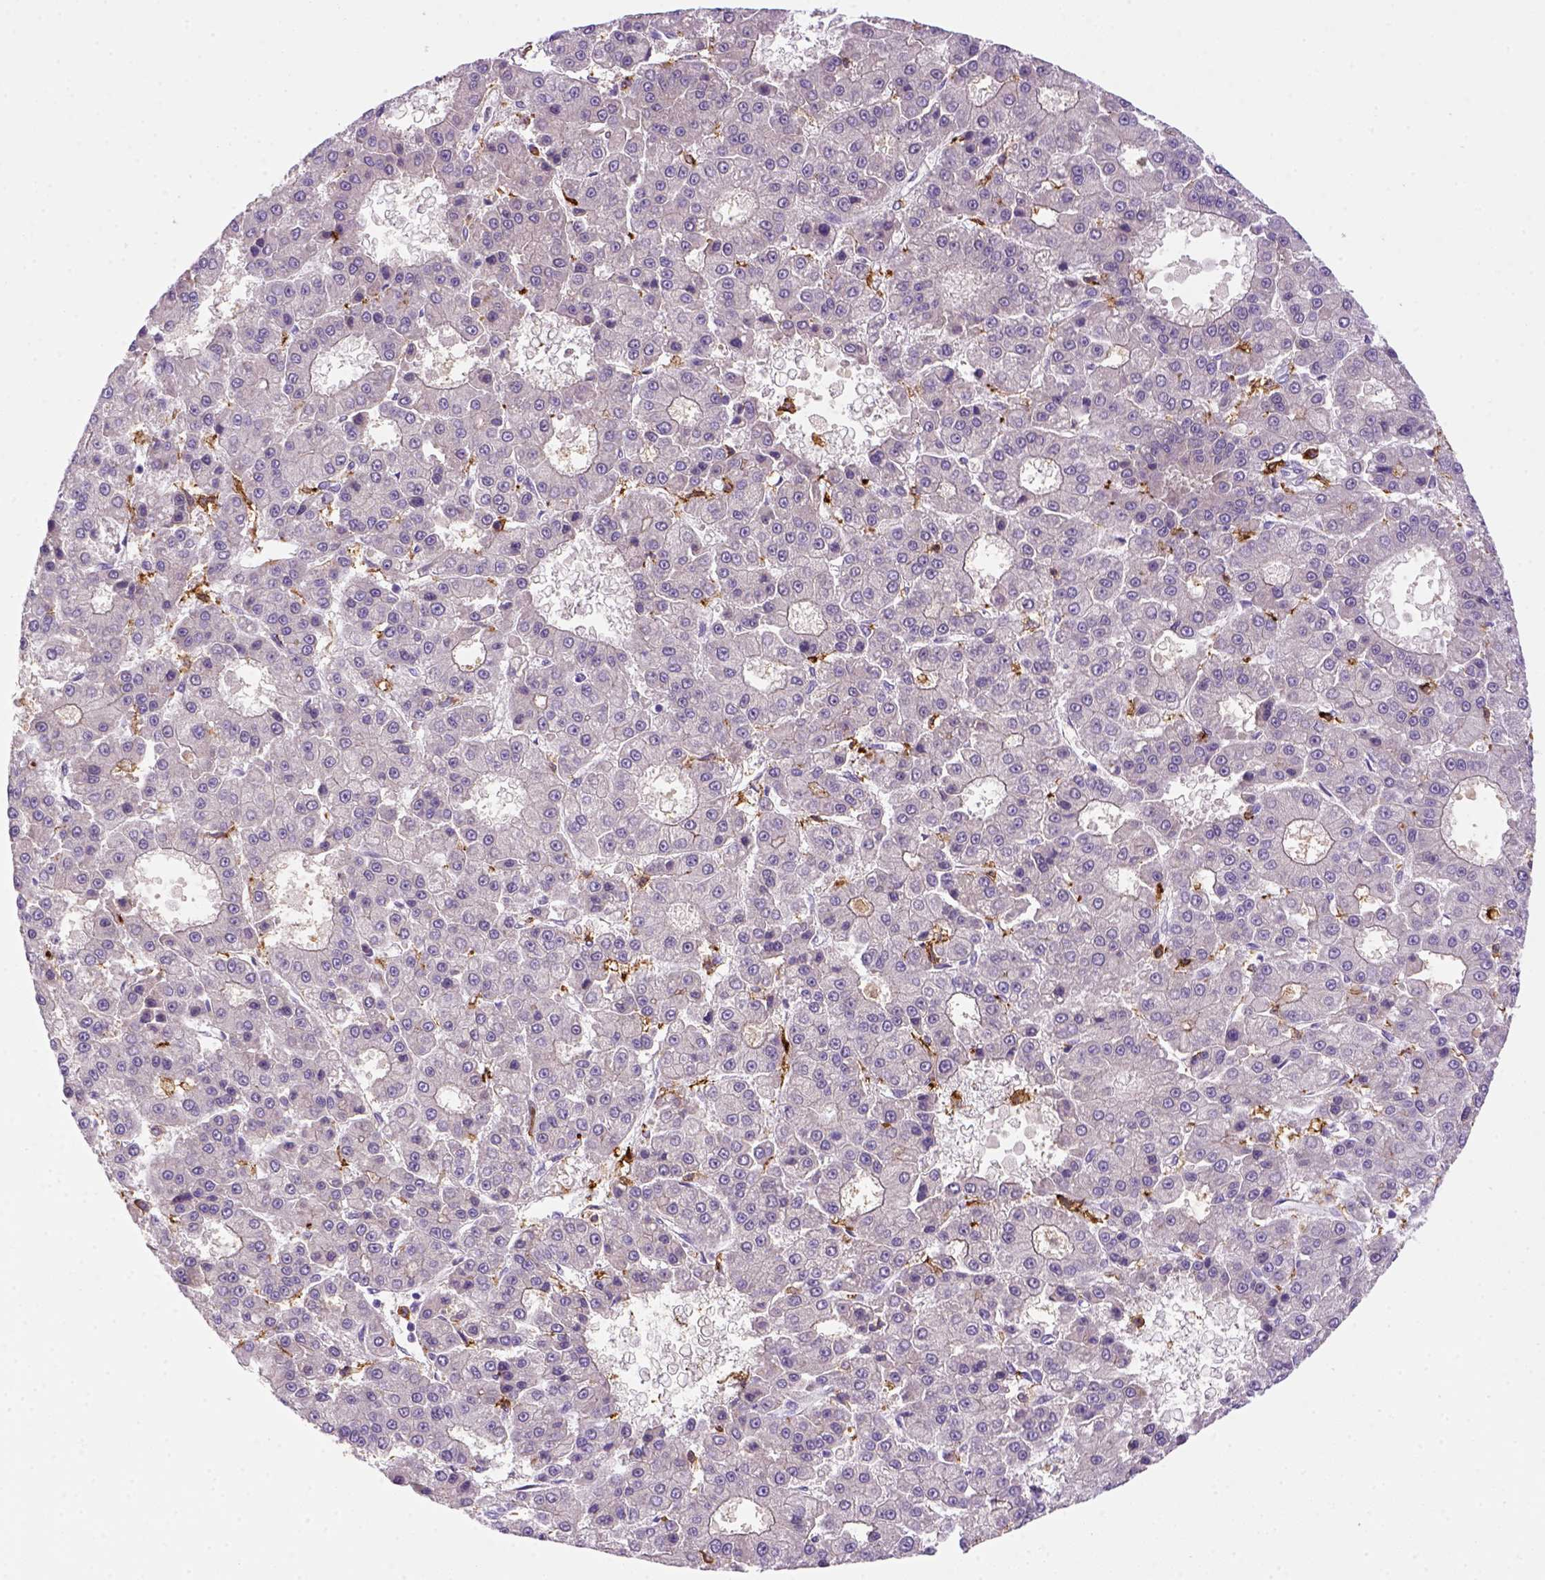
{"staining": {"intensity": "negative", "quantity": "none", "location": "none"}, "tissue": "liver cancer", "cell_type": "Tumor cells", "image_type": "cancer", "snomed": [{"axis": "morphology", "description": "Carcinoma, Hepatocellular, NOS"}, {"axis": "topography", "description": "Liver"}], "caption": "IHC of liver hepatocellular carcinoma demonstrates no positivity in tumor cells.", "gene": "CD14", "patient": {"sex": "male", "age": 70}}